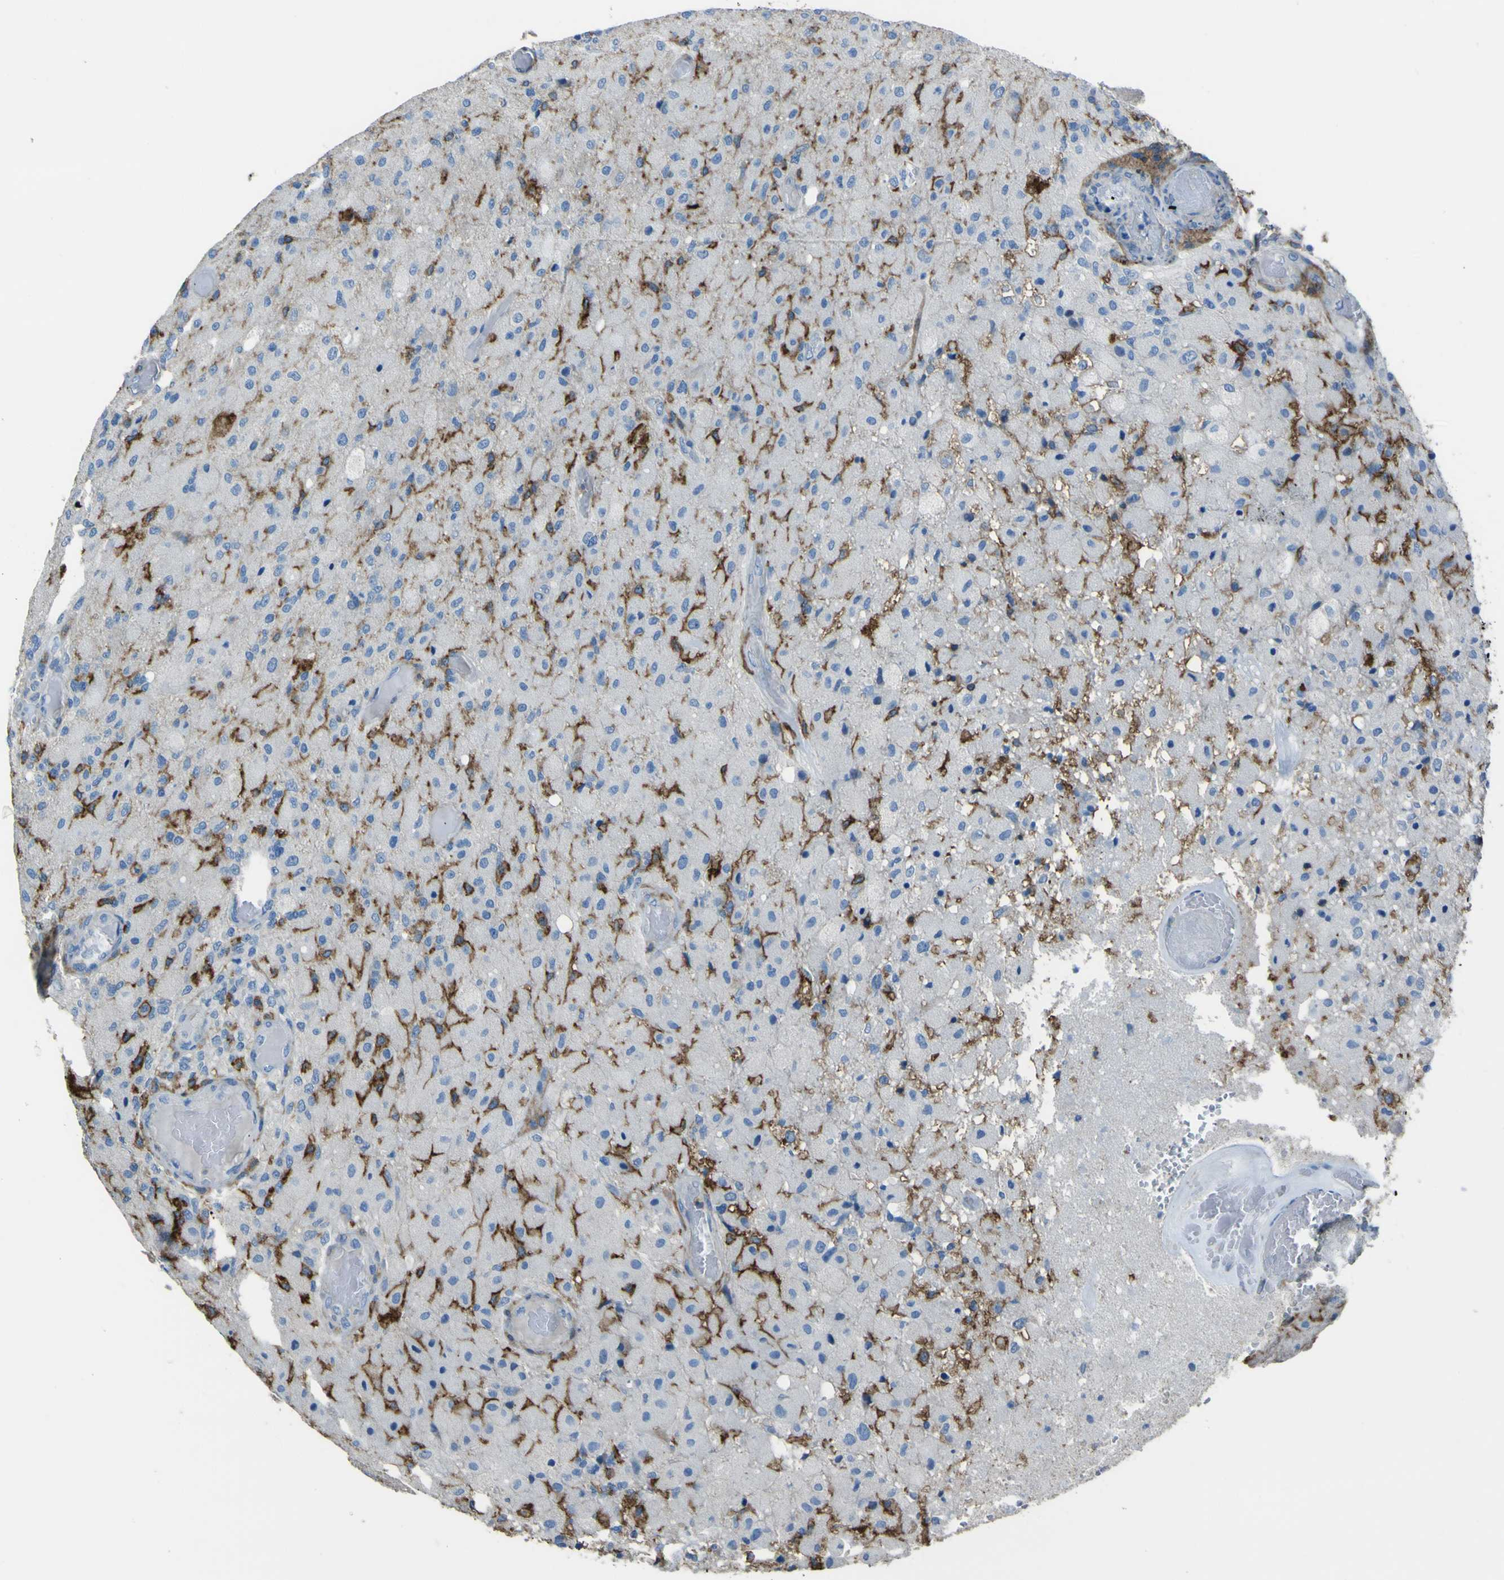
{"staining": {"intensity": "moderate", "quantity": "25%-75%", "location": "cytoplasmic/membranous"}, "tissue": "glioma", "cell_type": "Tumor cells", "image_type": "cancer", "snomed": [{"axis": "morphology", "description": "Normal tissue, NOS"}, {"axis": "morphology", "description": "Glioma, malignant, High grade"}, {"axis": "topography", "description": "Cerebral cortex"}], "caption": "Protein analysis of glioma tissue reveals moderate cytoplasmic/membranous staining in approximately 25%-75% of tumor cells.", "gene": "LAIR1", "patient": {"sex": "male", "age": 77}}